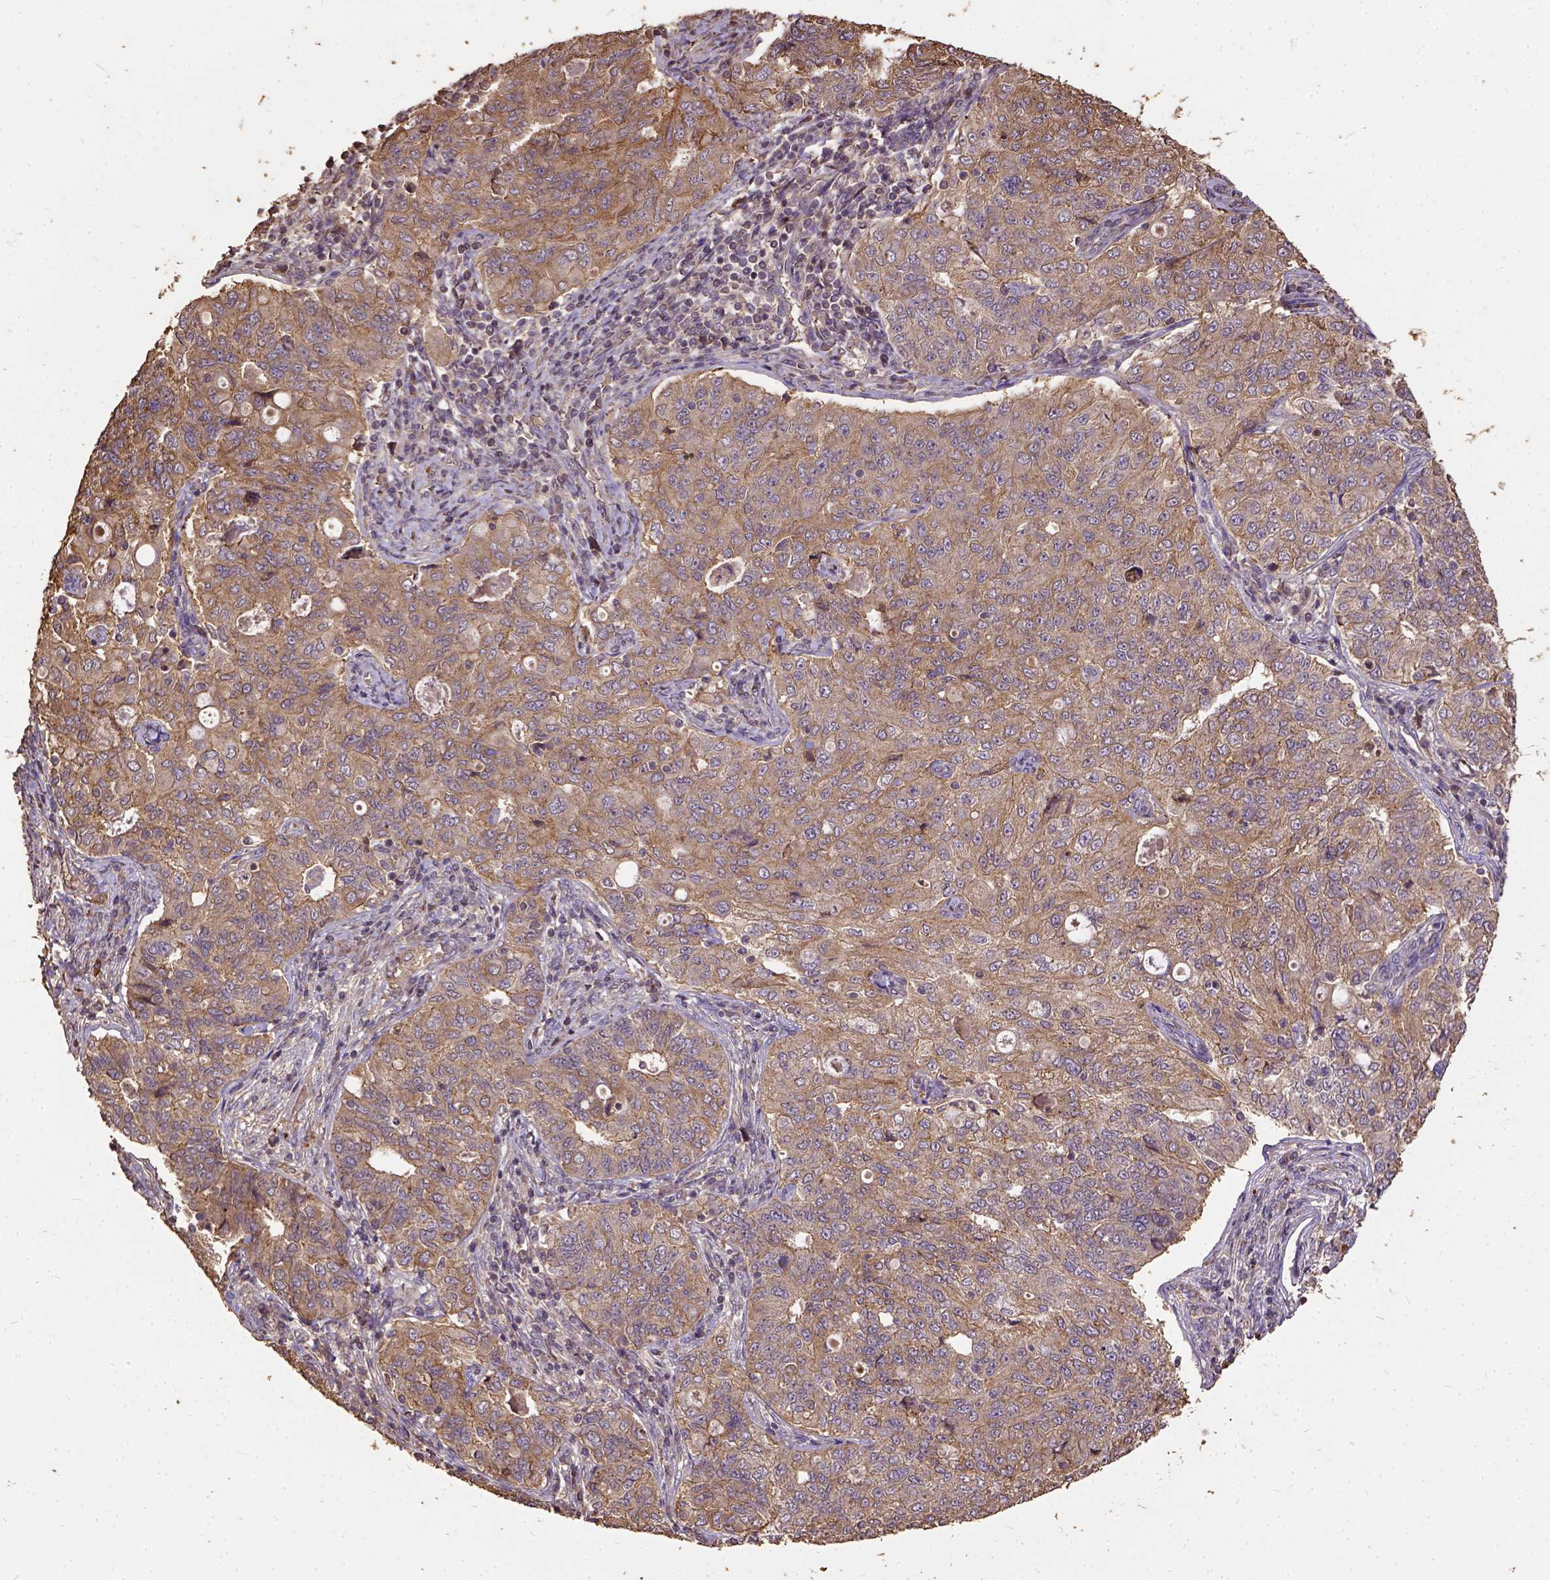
{"staining": {"intensity": "moderate", "quantity": "25%-75%", "location": "cytoplasmic/membranous"}, "tissue": "endometrial cancer", "cell_type": "Tumor cells", "image_type": "cancer", "snomed": [{"axis": "morphology", "description": "Adenocarcinoma, NOS"}, {"axis": "topography", "description": "Endometrium"}], "caption": "Immunohistochemical staining of human endometrial cancer exhibits moderate cytoplasmic/membranous protein expression in approximately 25%-75% of tumor cells. The protein is shown in brown color, while the nuclei are stained blue.", "gene": "ATP1B3", "patient": {"sex": "female", "age": 43}}